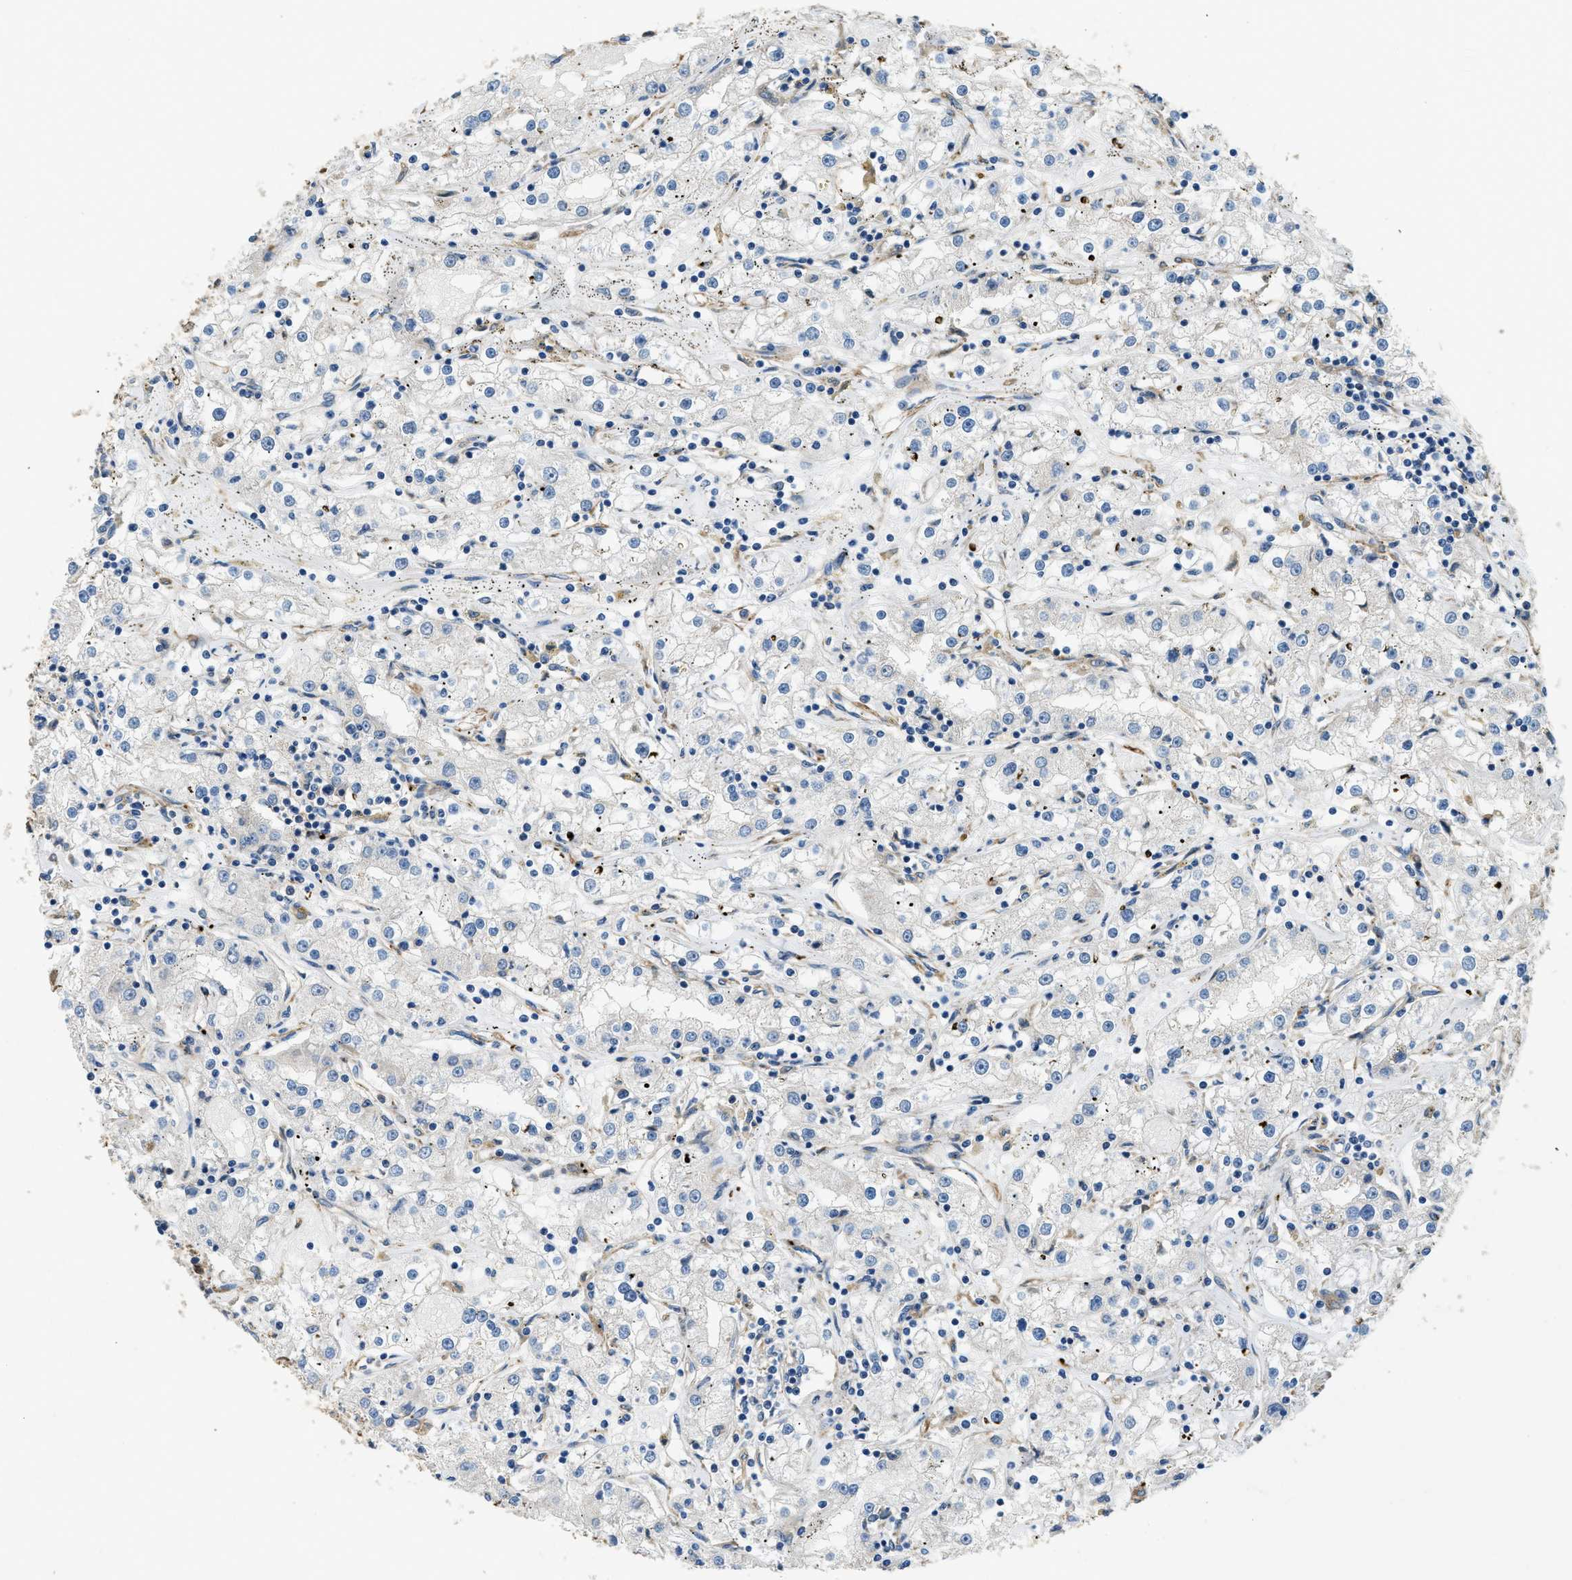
{"staining": {"intensity": "negative", "quantity": "none", "location": "none"}, "tissue": "renal cancer", "cell_type": "Tumor cells", "image_type": "cancer", "snomed": [{"axis": "morphology", "description": "Adenocarcinoma, NOS"}, {"axis": "topography", "description": "Kidney"}], "caption": "High magnification brightfield microscopy of renal cancer (adenocarcinoma) stained with DAB (brown) and counterstained with hematoxylin (blue): tumor cells show no significant positivity.", "gene": "CGN", "patient": {"sex": "male", "age": 56}}